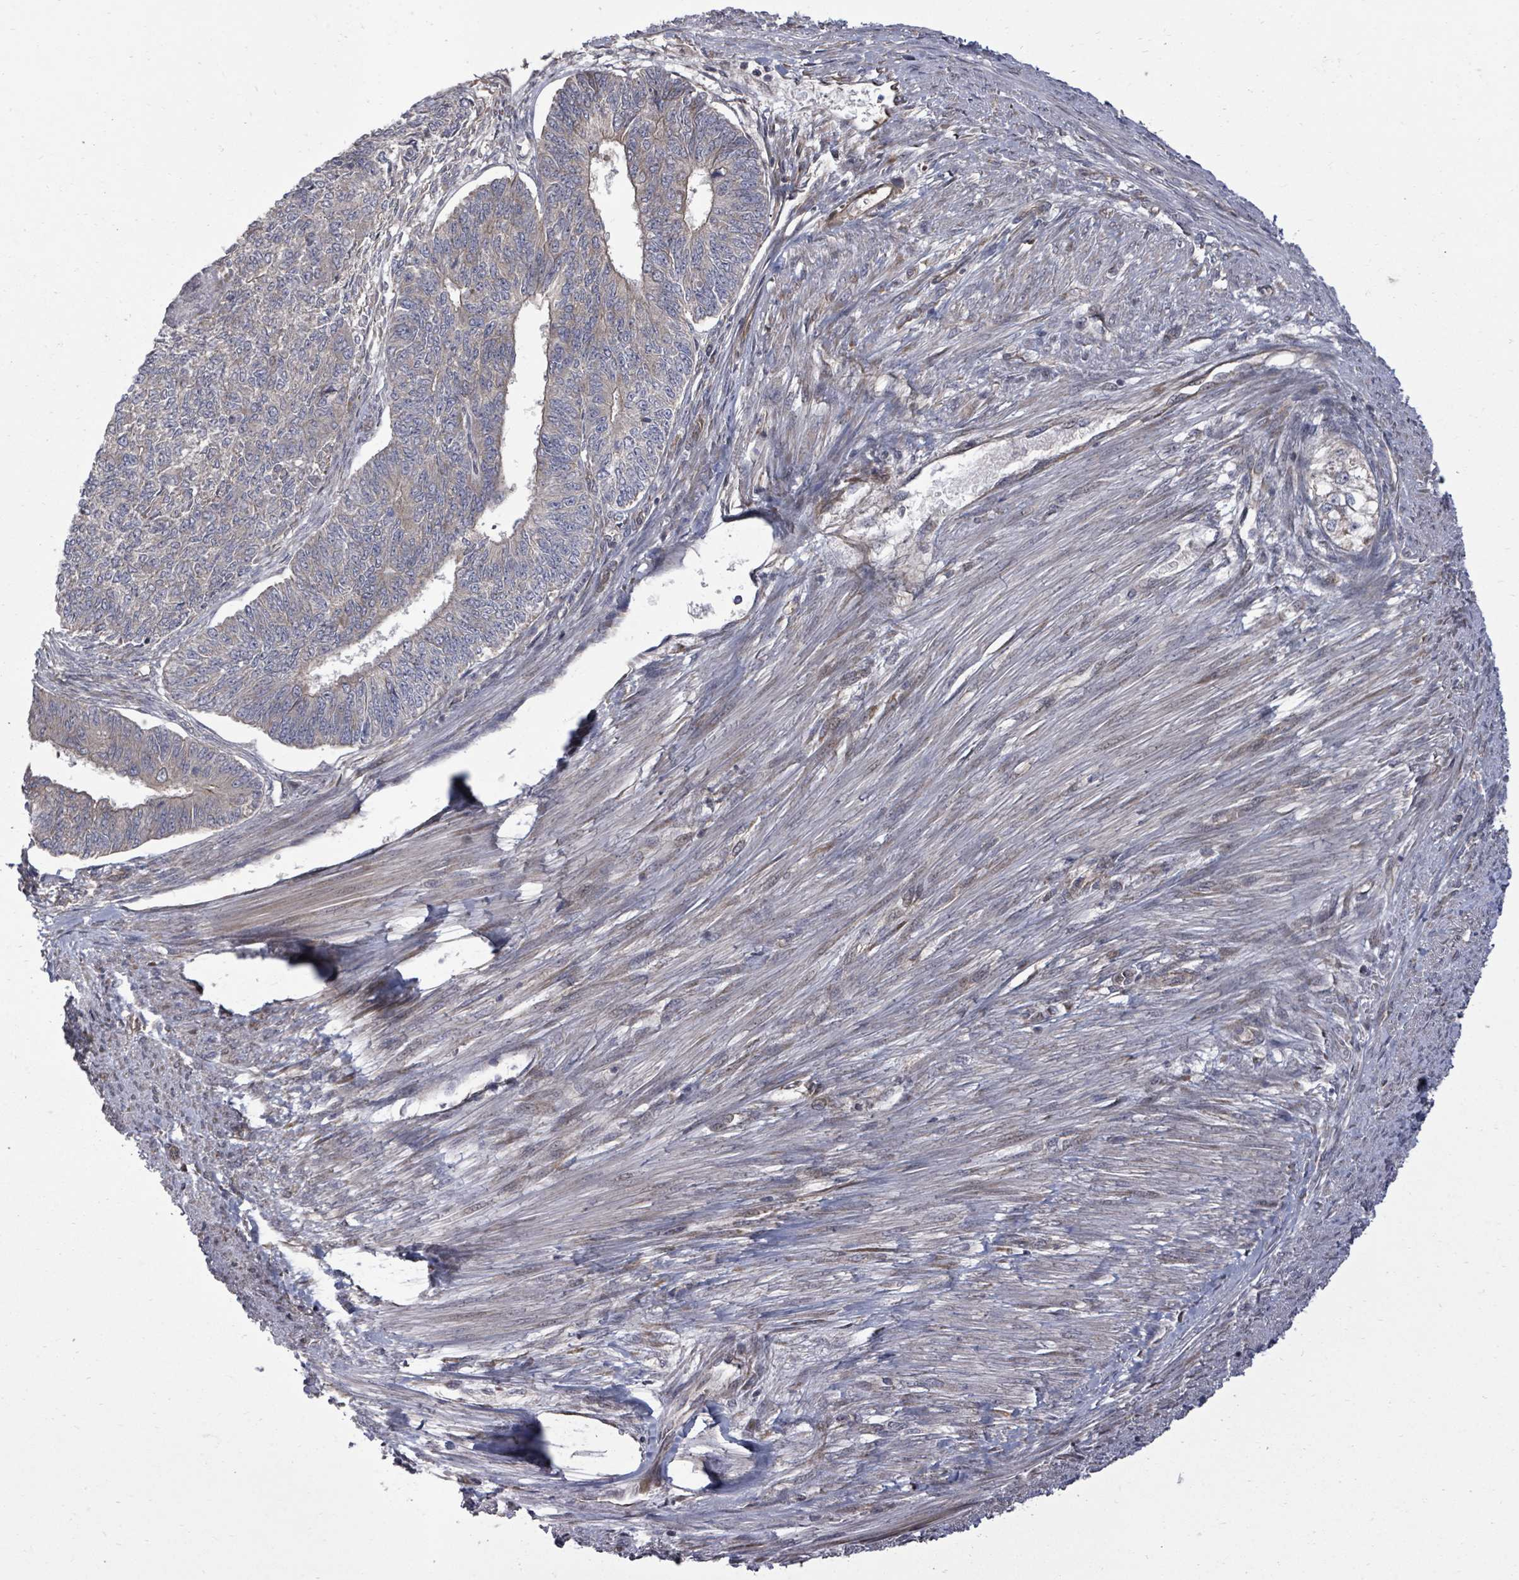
{"staining": {"intensity": "weak", "quantity": "<25%", "location": "cytoplasmic/membranous"}, "tissue": "endometrial cancer", "cell_type": "Tumor cells", "image_type": "cancer", "snomed": [{"axis": "morphology", "description": "Adenocarcinoma, NOS"}, {"axis": "topography", "description": "Endometrium"}], "caption": "Tumor cells show no significant protein positivity in adenocarcinoma (endometrial).", "gene": "KRTAP27-1", "patient": {"sex": "female", "age": 32}}